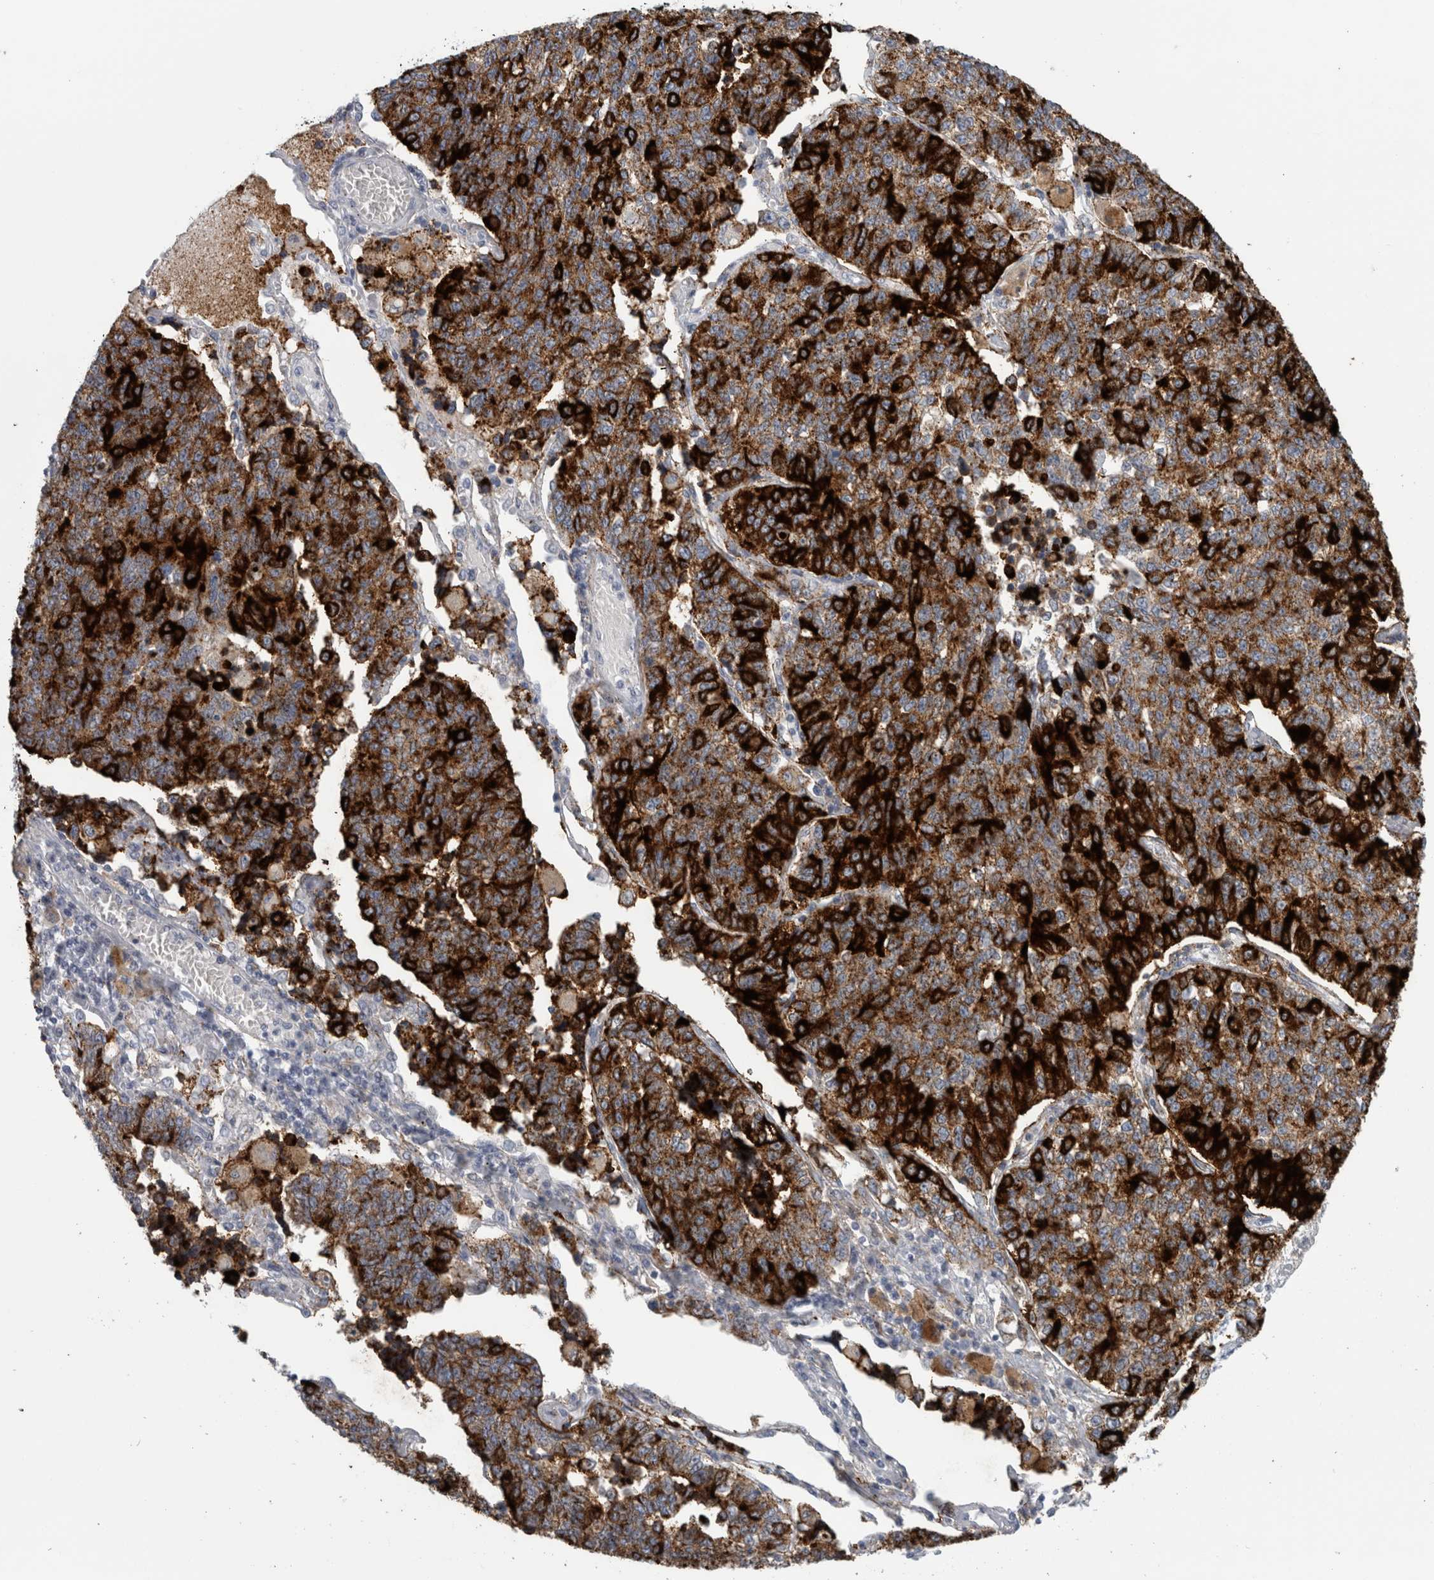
{"staining": {"intensity": "strong", "quantity": ">75%", "location": "cytoplasmic/membranous"}, "tissue": "lung cancer", "cell_type": "Tumor cells", "image_type": "cancer", "snomed": [{"axis": "morphology", "description": "Adenocarcinoma, NOS"}, {"axis": "topography", "description": "Lung"}], "caption": "IHC micrograph of adenocarcinoma (lung) stained for a protein (brown), which displays high levels of strong cytoplasmic/membranous expression in approximately >75% of tumor cells.", "gene": "CPE", "patient": {"sex": "male", "age": 49}}